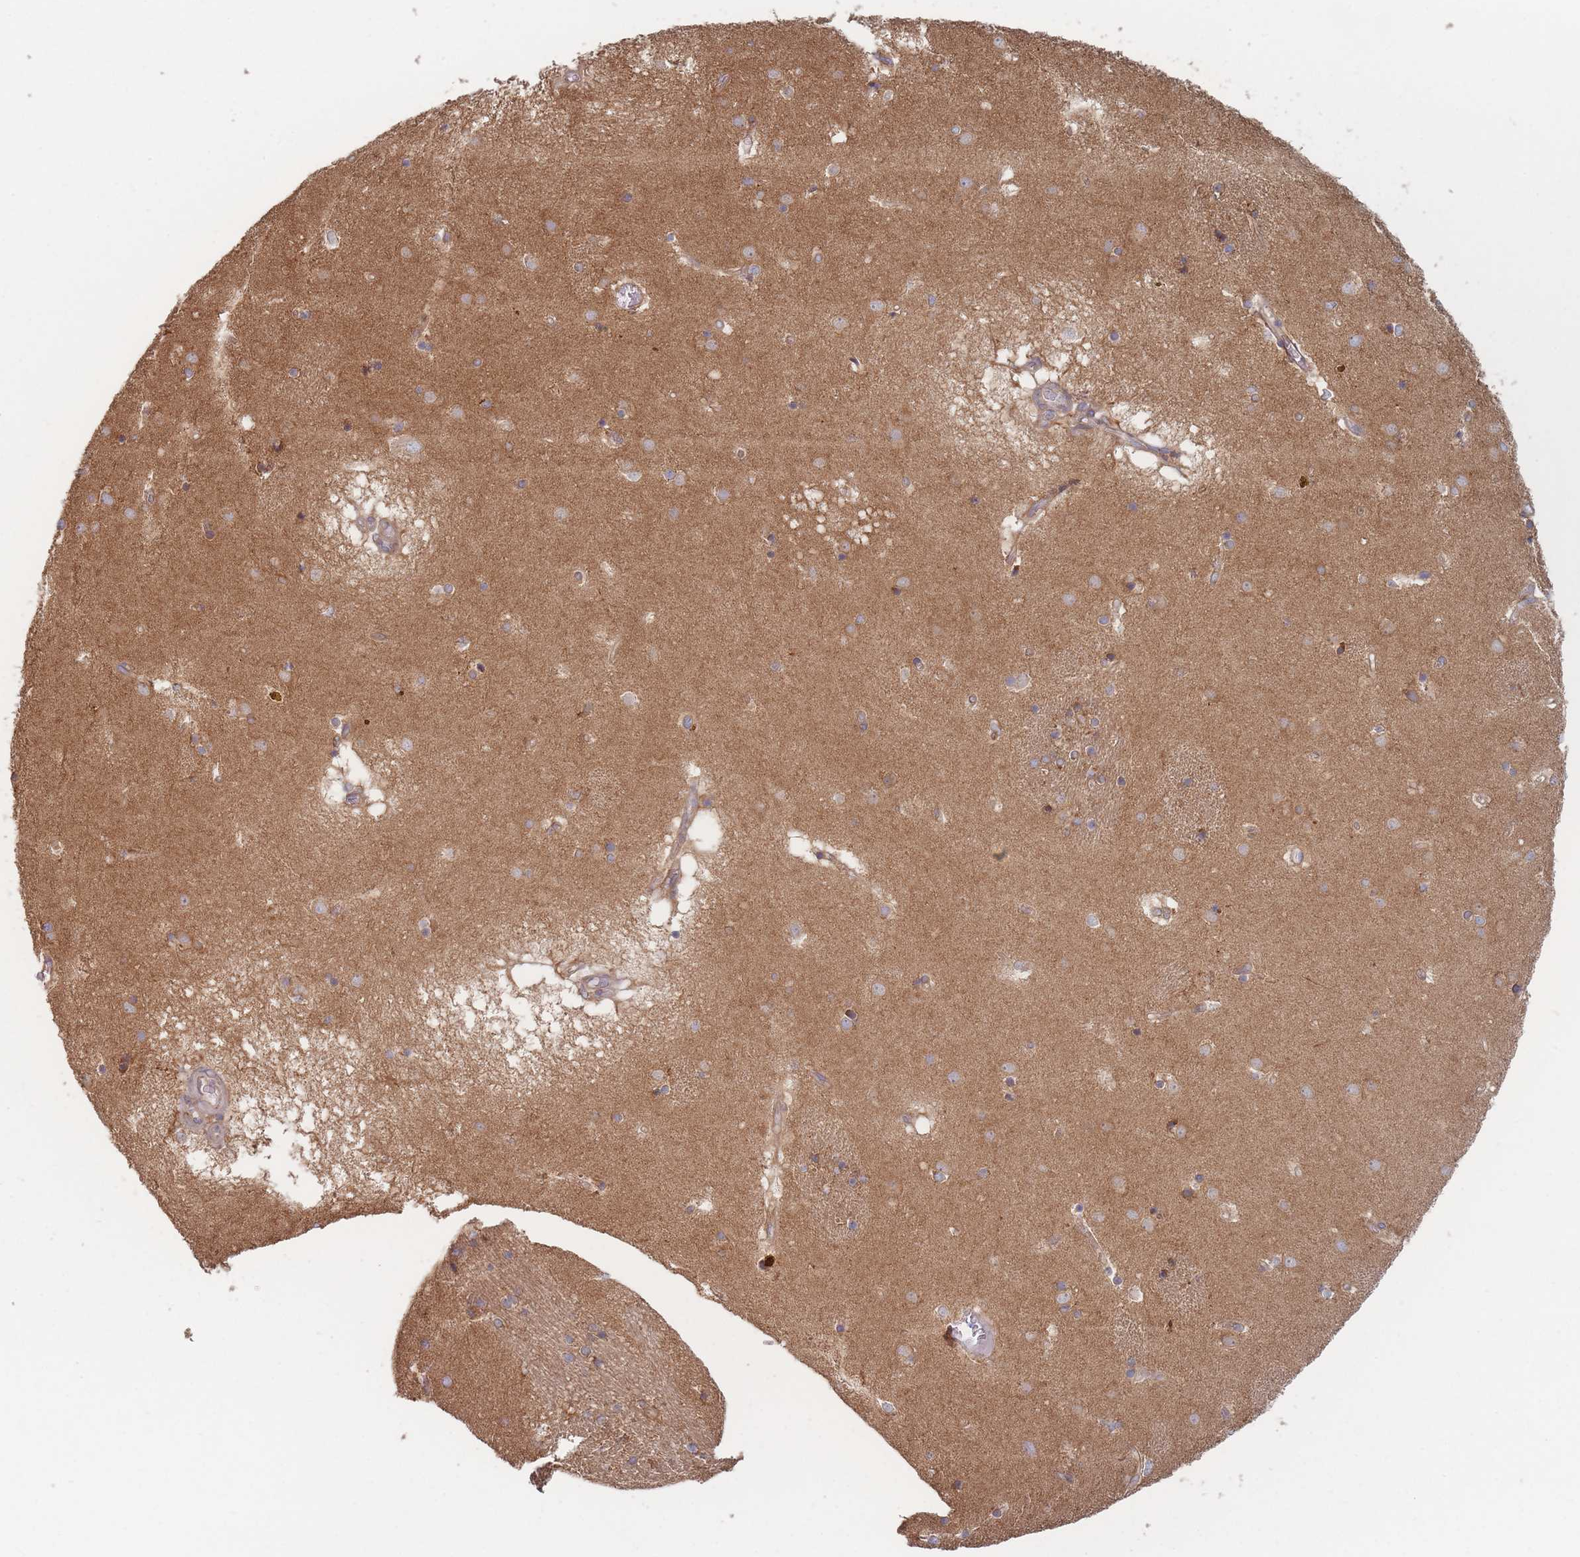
{"staining": {"intensity": "moderate", "quantity": ">75%", "location": "cytoplasmic/membranous"}, "tissue": "caudate", "cell_type": "Glial cells", "image_type": "normal", "snomed": [{"axis": "morphology", "description": "Normal tissue, NOS"}, {"axis": "topography", "description": "Lateral ventricle wall"}], "caption": "Caudate stained with immunohistochemistry shows moderate cytoplasmic/membranous expression in approximately >75% of glial cells.", "gene": "KDSR", "patient": {"sex": "male", "age": 70}}